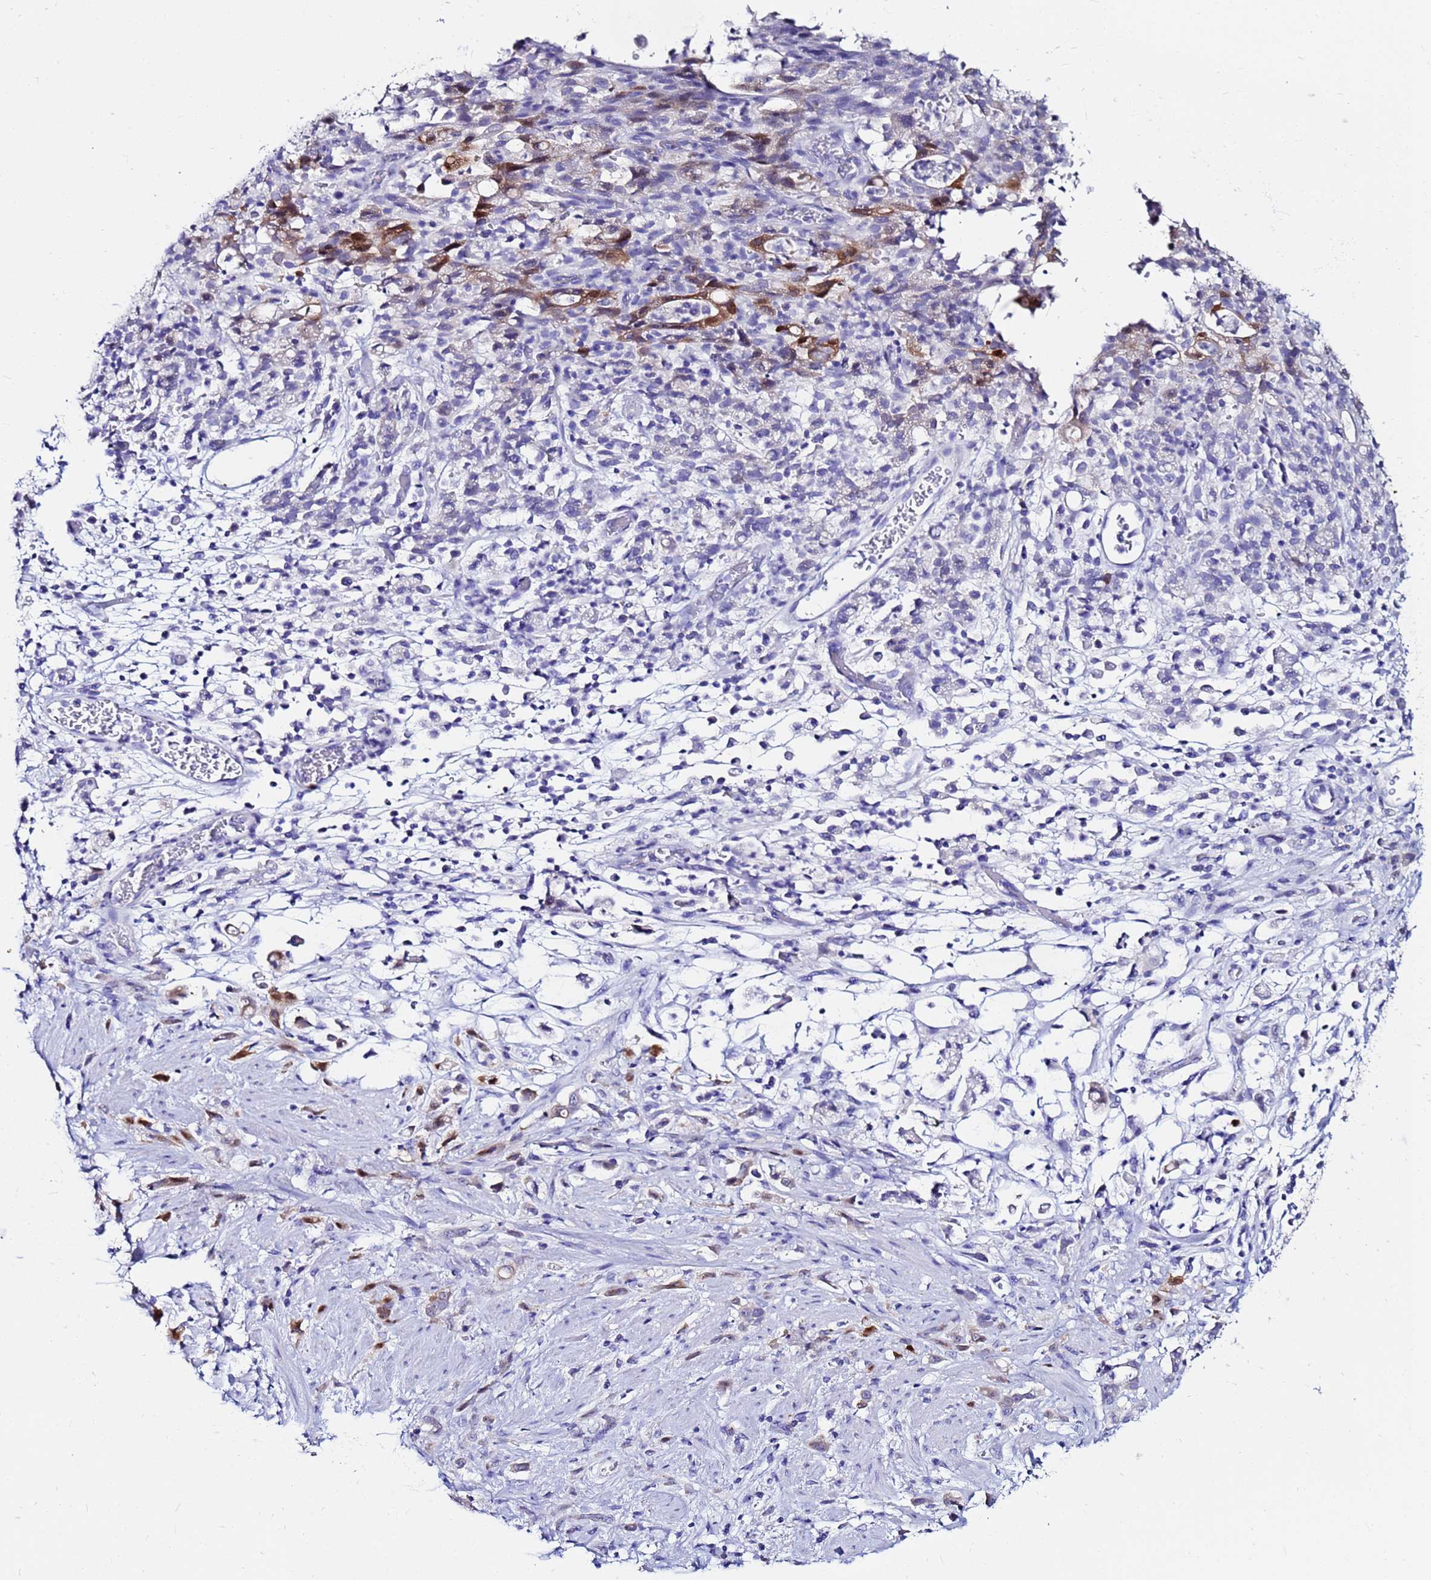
{"staining": {"intensity": "negative", "quantity": "none", "location": "none"}, "tissue": "stomach cancer", "cell_type": "Tumor cells", "image_type": "cancer", "snomed": [{"axis": "morphology", "description": "Adenocarcinoma, NOS"}, {"axis": "topography", "description": "Stomach"}], "caption": "A micrograph of adenocarcinoma (stomach) stained for a protein demonstrates no brown staining in tumor cells.", "gene": "PPP1R14C", "patient": {"sex": "female", "age": 60}}